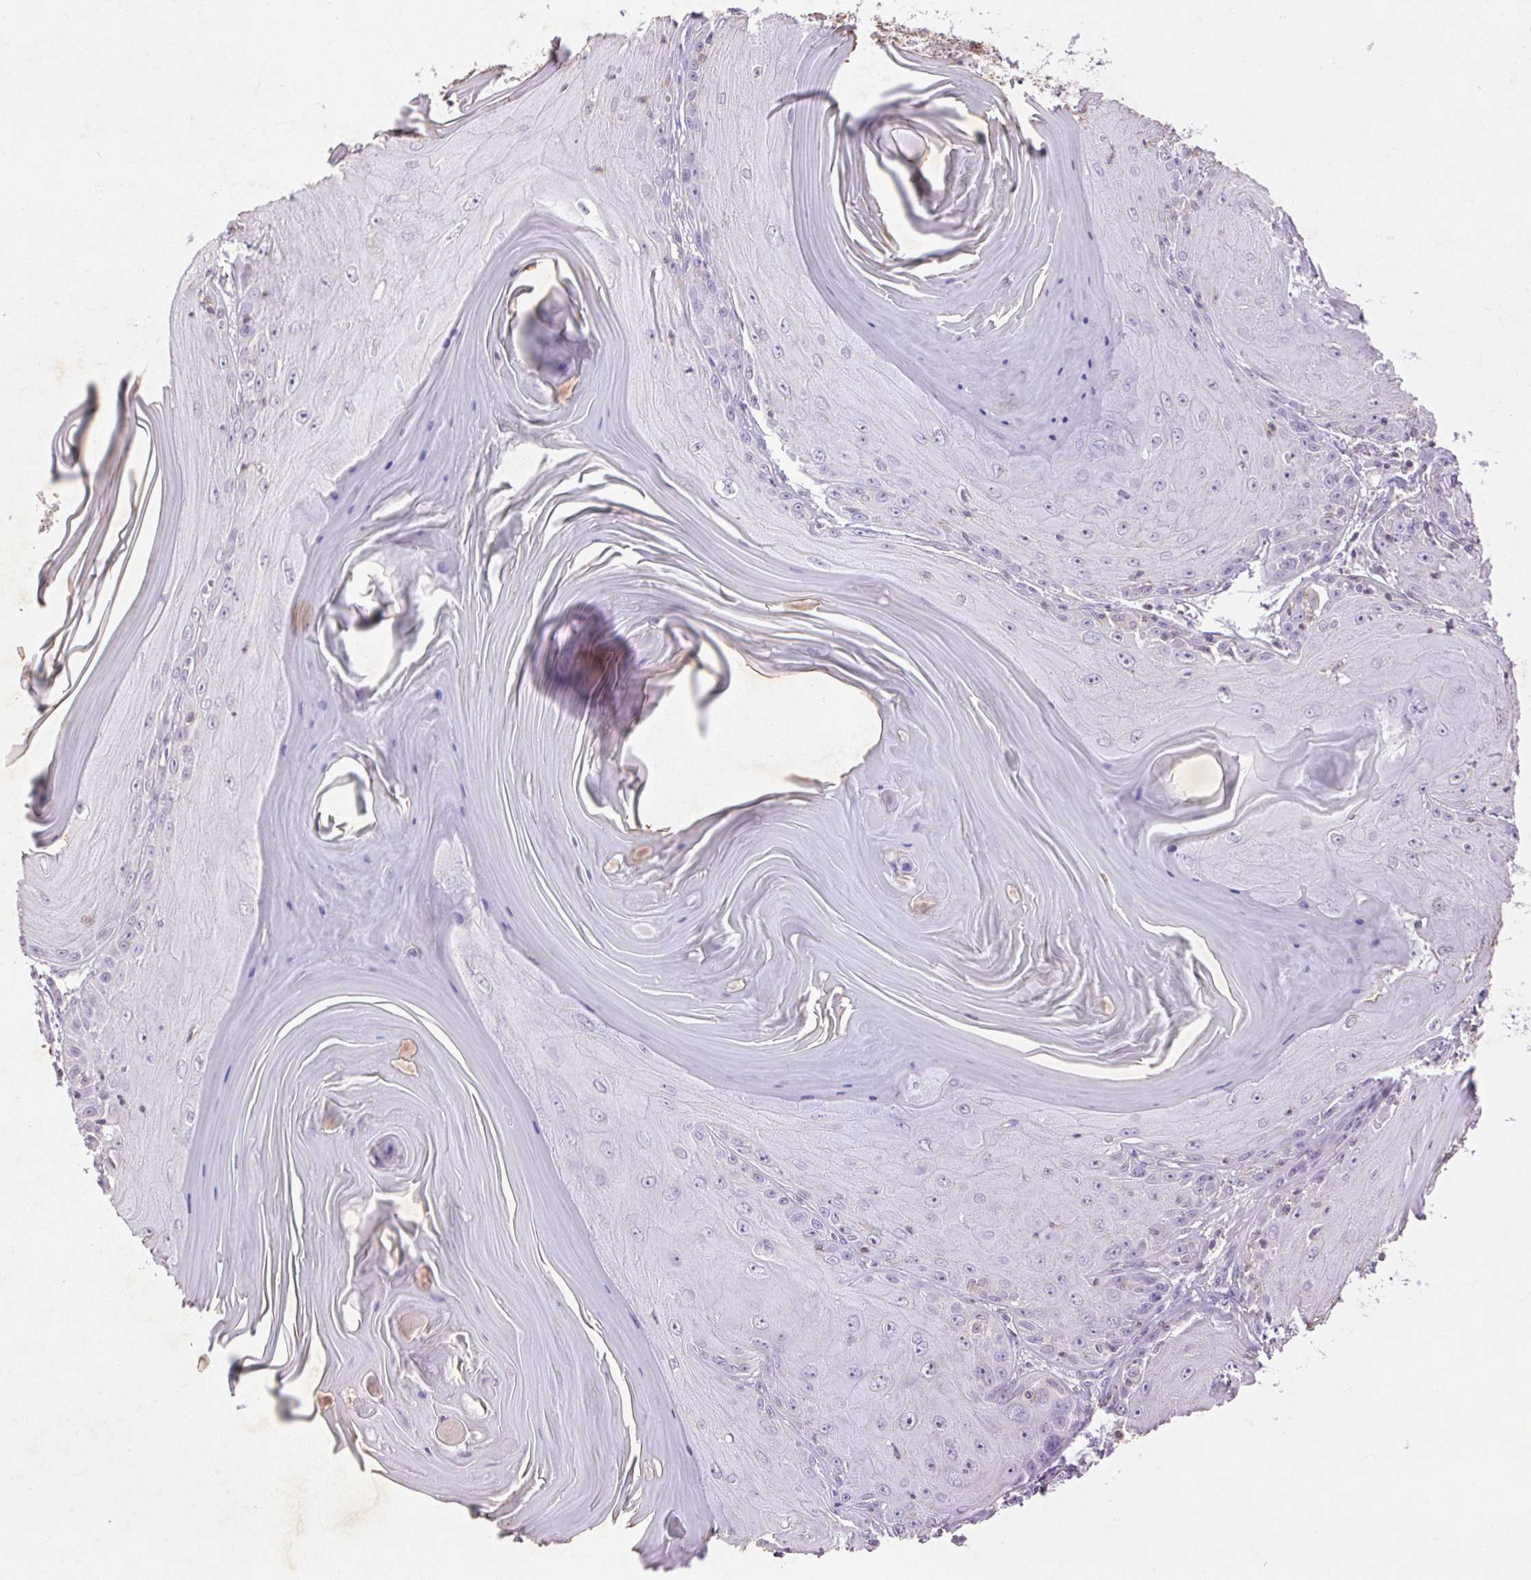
{"staining": {"intensity": "negative", "quantity": "none", "location": "none"}, "tissue": "skin cancer", "cell_type": "Tumor cells", "image_type": "cancer", "snomed": [{"axis": "morphology", "description": "Squamous cell carcinoma, NOS"}, {"axis": "topography", "description": "Skin"}, {"axis": "topography", "description": "Vulva"}], "caption": "A high-resolution photomicrograph shows IHC staining of skin cancer (squamous cell carcinoma), which exhibits no significant expression in tumor cells.", "gene": "FNDC7", "patient": {"sex": "female", "age": 85}}